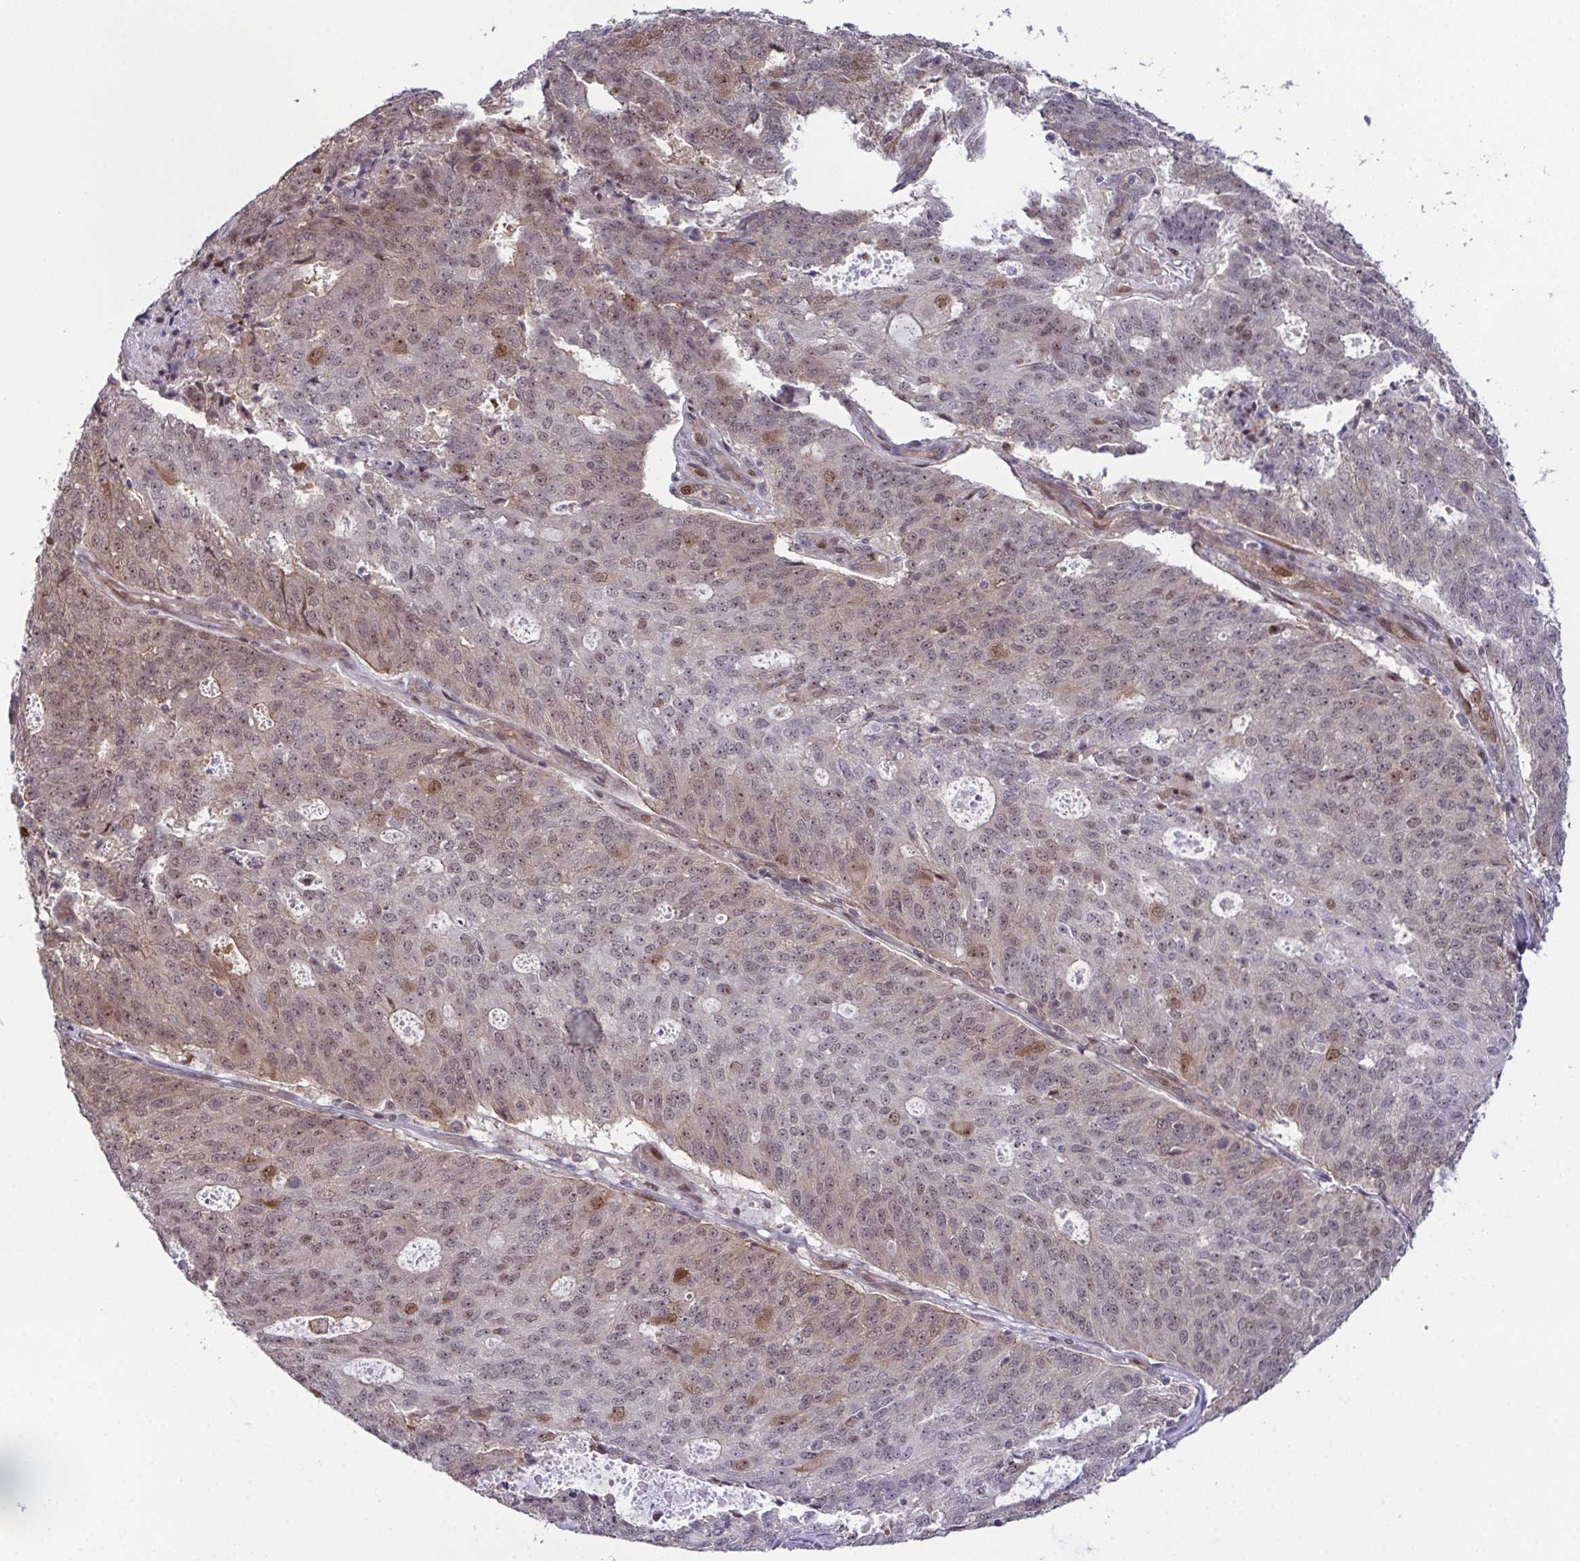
{"staining": {"intensity": "weak", "quantity": "25%-75%", "location": "nuclear"}, "tissue": "endometrial cancer", "cell_type": "Tumor cells", "image_type": "cancer", "snomed": [{"axis": "morphology", "description": "Adenocarcinoma, NOS"}, {"axis": "topography", "description": "Endometrium"}], "caption": "The immunohistochemical stain shows weak nuclear expression in tumor cells of endometrial cancer tissue.", "gene": "DNAJB1", "patient": {"sex": "female", "age": 82}}